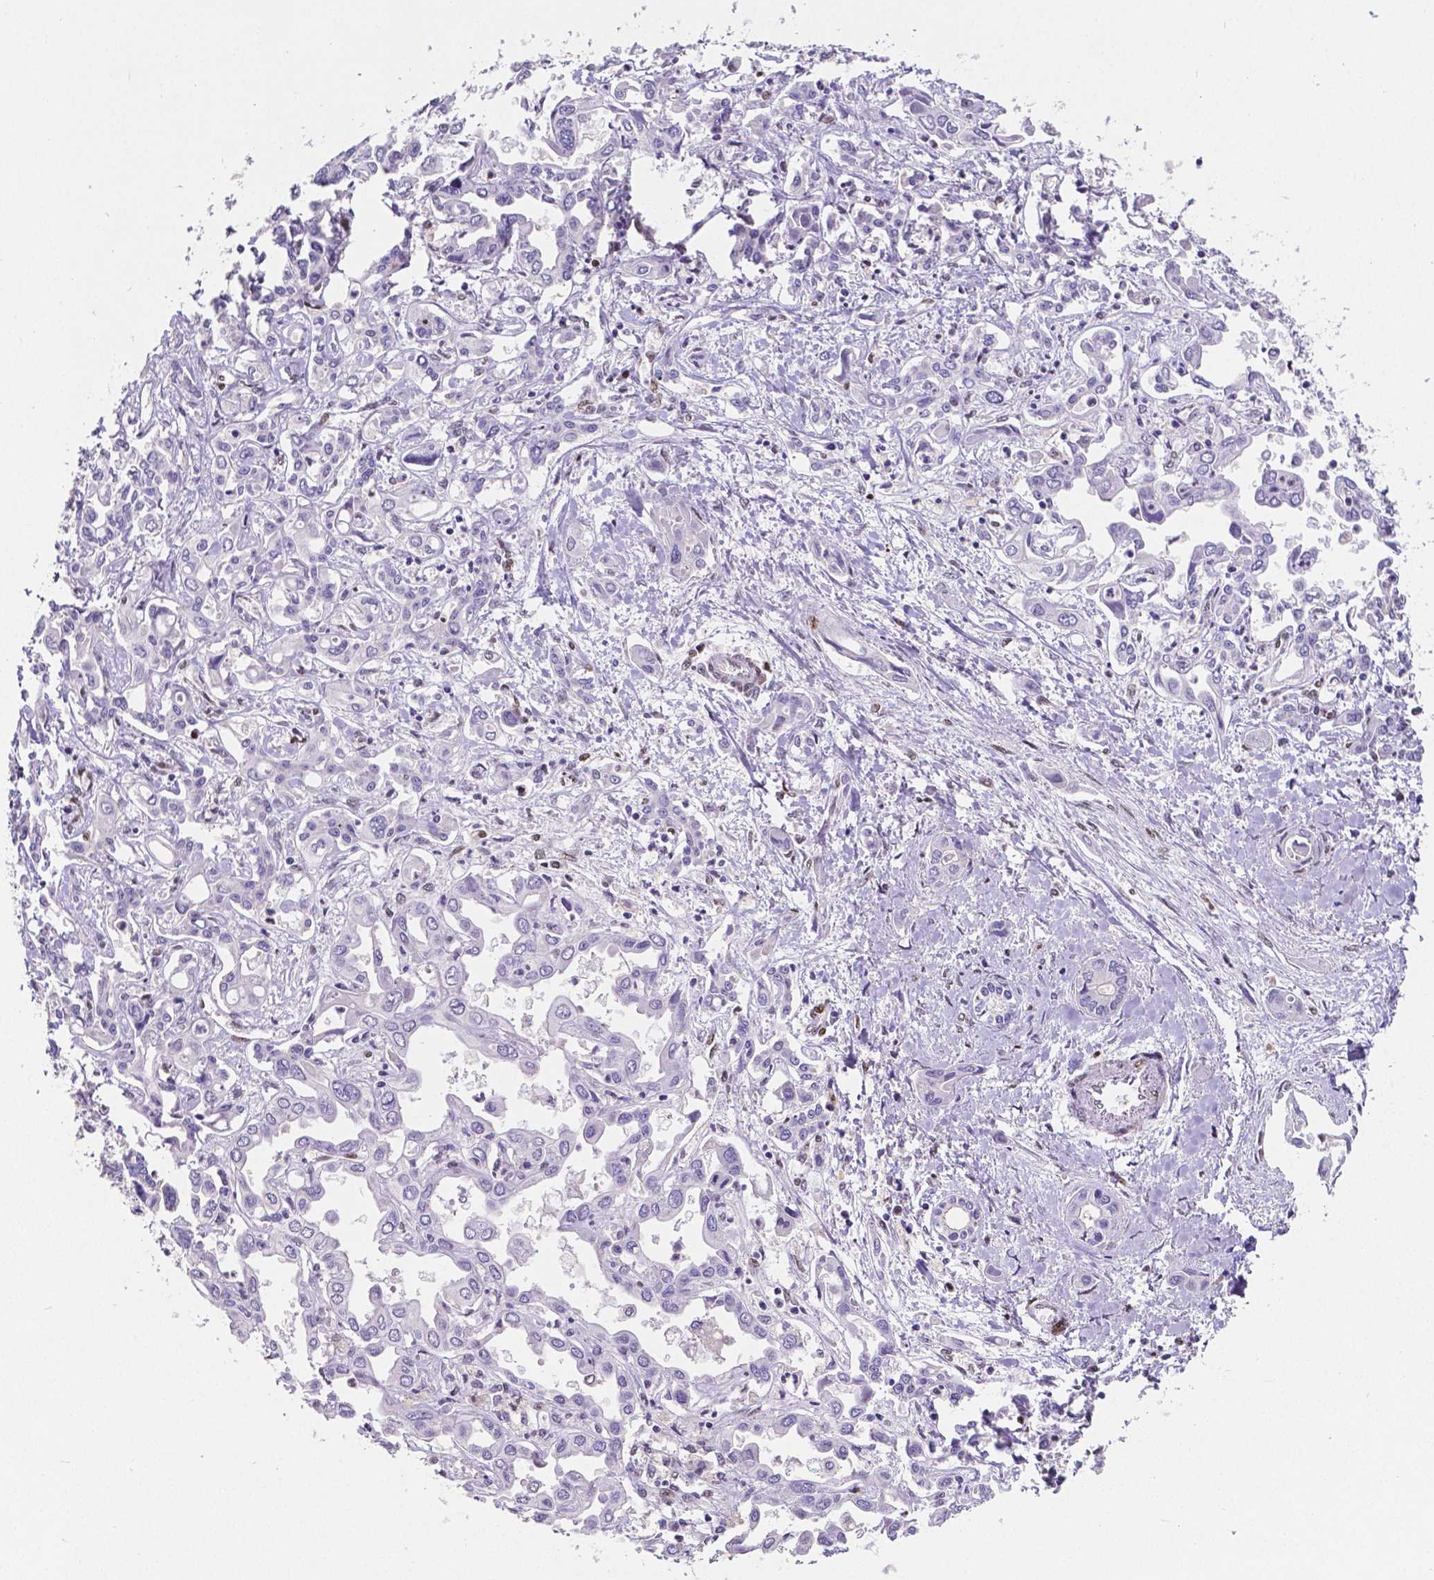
{"staining": {"intensity": "negative", "quantity": "none", "location": "none"}, "tissue": "liver cancer", "cell_type": "Tumor cells", "image_type": "cancer", "snomed": [{"axis": "morphology", "description": "Cholangiocarcinoma"}, {"axis": "topography", "description": "Liver"}], "caption": "Protein analysis of liver cancer (cholangiocarcinoma) reveals no significant staining in tumor cells.", "gene": "MEF2C", "patient": {"sex": "female", "age": 64}}